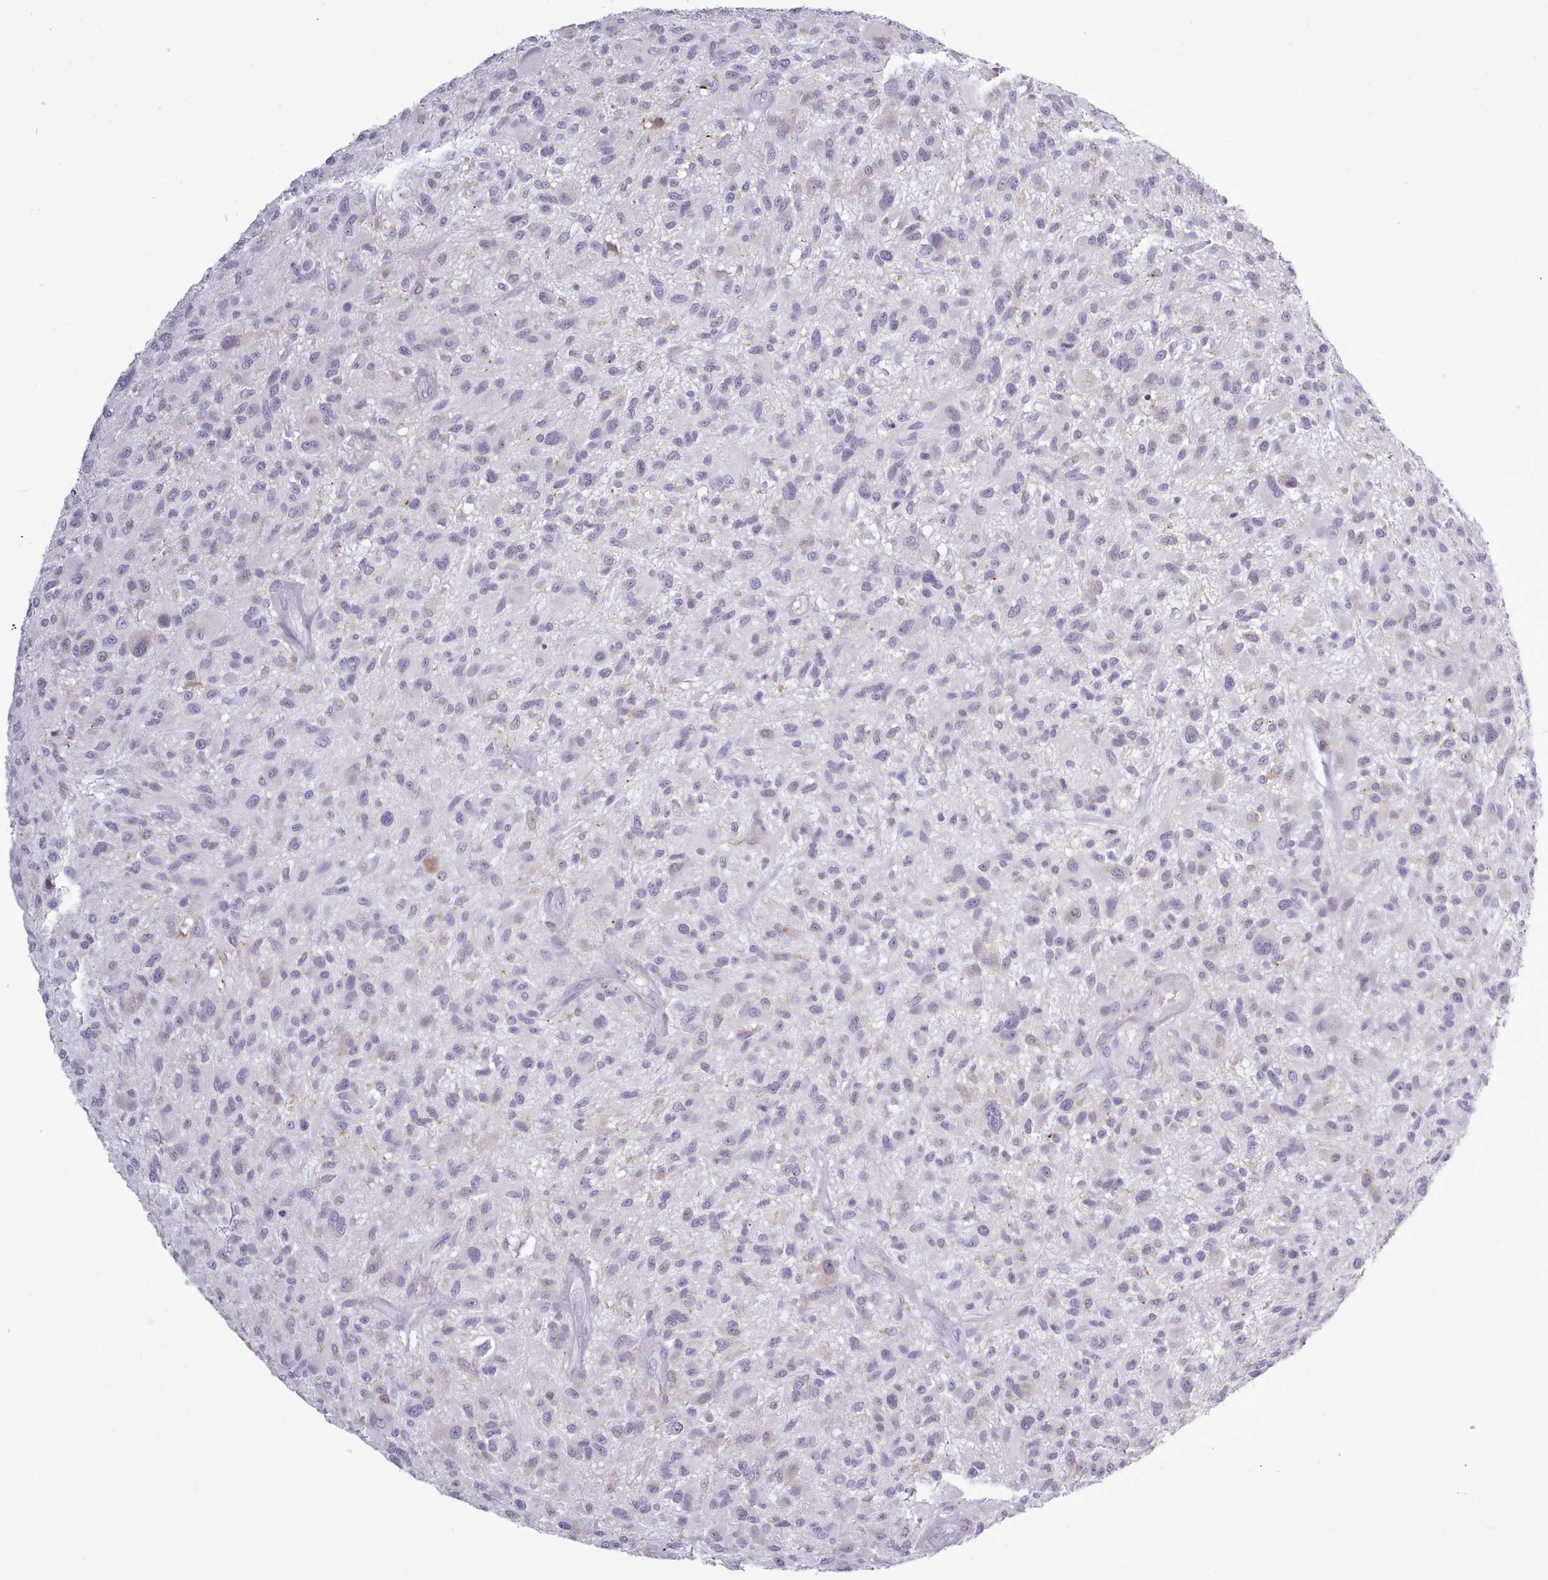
{"staining": {"intensity": "negative", "quantity": "none", "location": "none"}, "tissue": "glioma", "cell_type": "Tumor cells", "image_type": "cancer", "snomed": [{"axis": "morphology", "description": "Glioma, malignant, High grade"}, {"axis": "topography", "description": "Brain"}], "caption": "Immunohistochemistry (IHC) of glioma shows no staining in tumor cells.", "gene": "BDKRB2", "patient": {"sex": "male", "age": 47}}